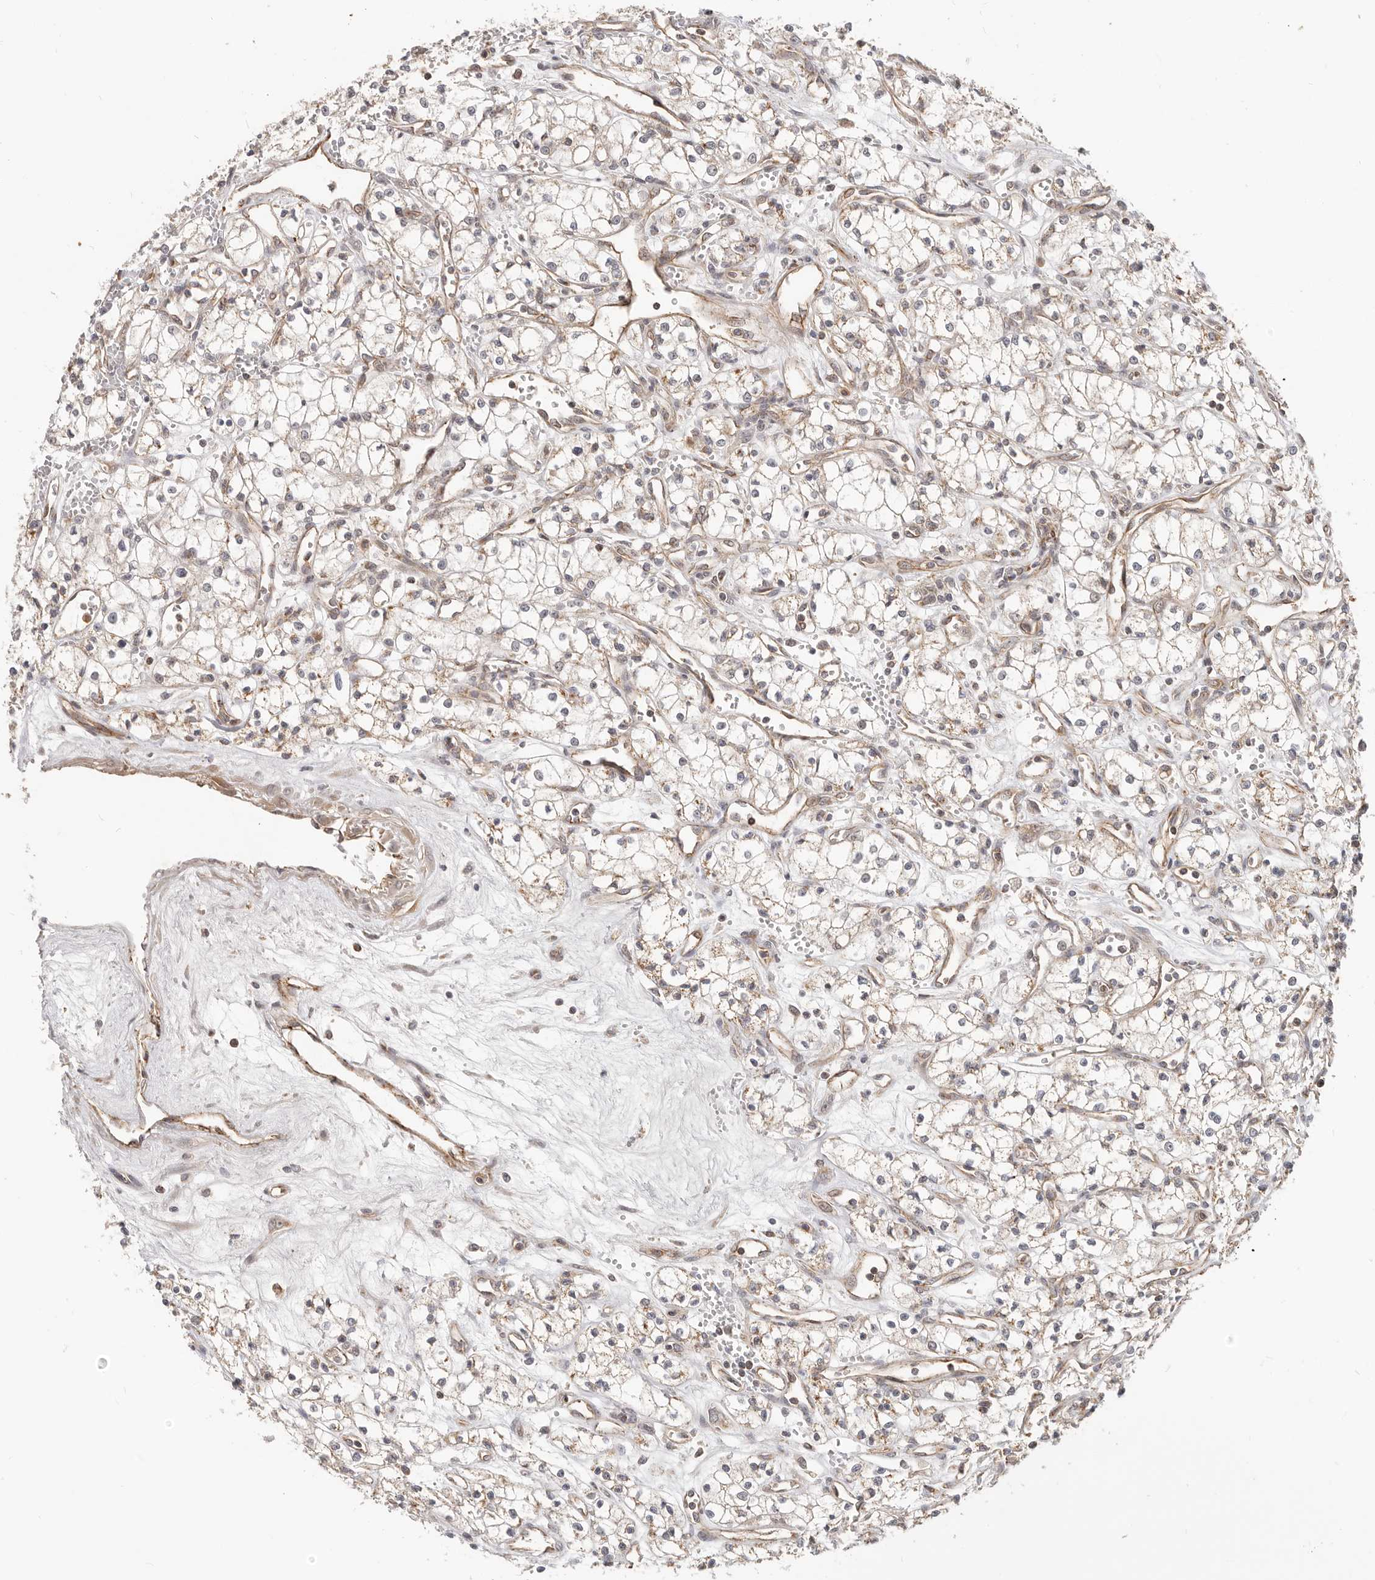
{"staining": {"intensity": "weak", "quantity": "25%-75%", "location": "cytoplasmic/membranous"}, "tissue": "renal cancer", "cell_type": "Tumor cells", "image_type": "cancer", "snomed": [{"axis": "morphology", "description": "Adenocarcinoma, NOS"}, {"axis": "topography", "description": "Kidney"}], "caption": "Immunohistochemical staining of human renal cancer shows low levels of weak cytoplasmic/membranous positivity in about 25%-75% of tumor cells.", "gene": "USP49", "patient": {"sex": "male", "age": 59}}